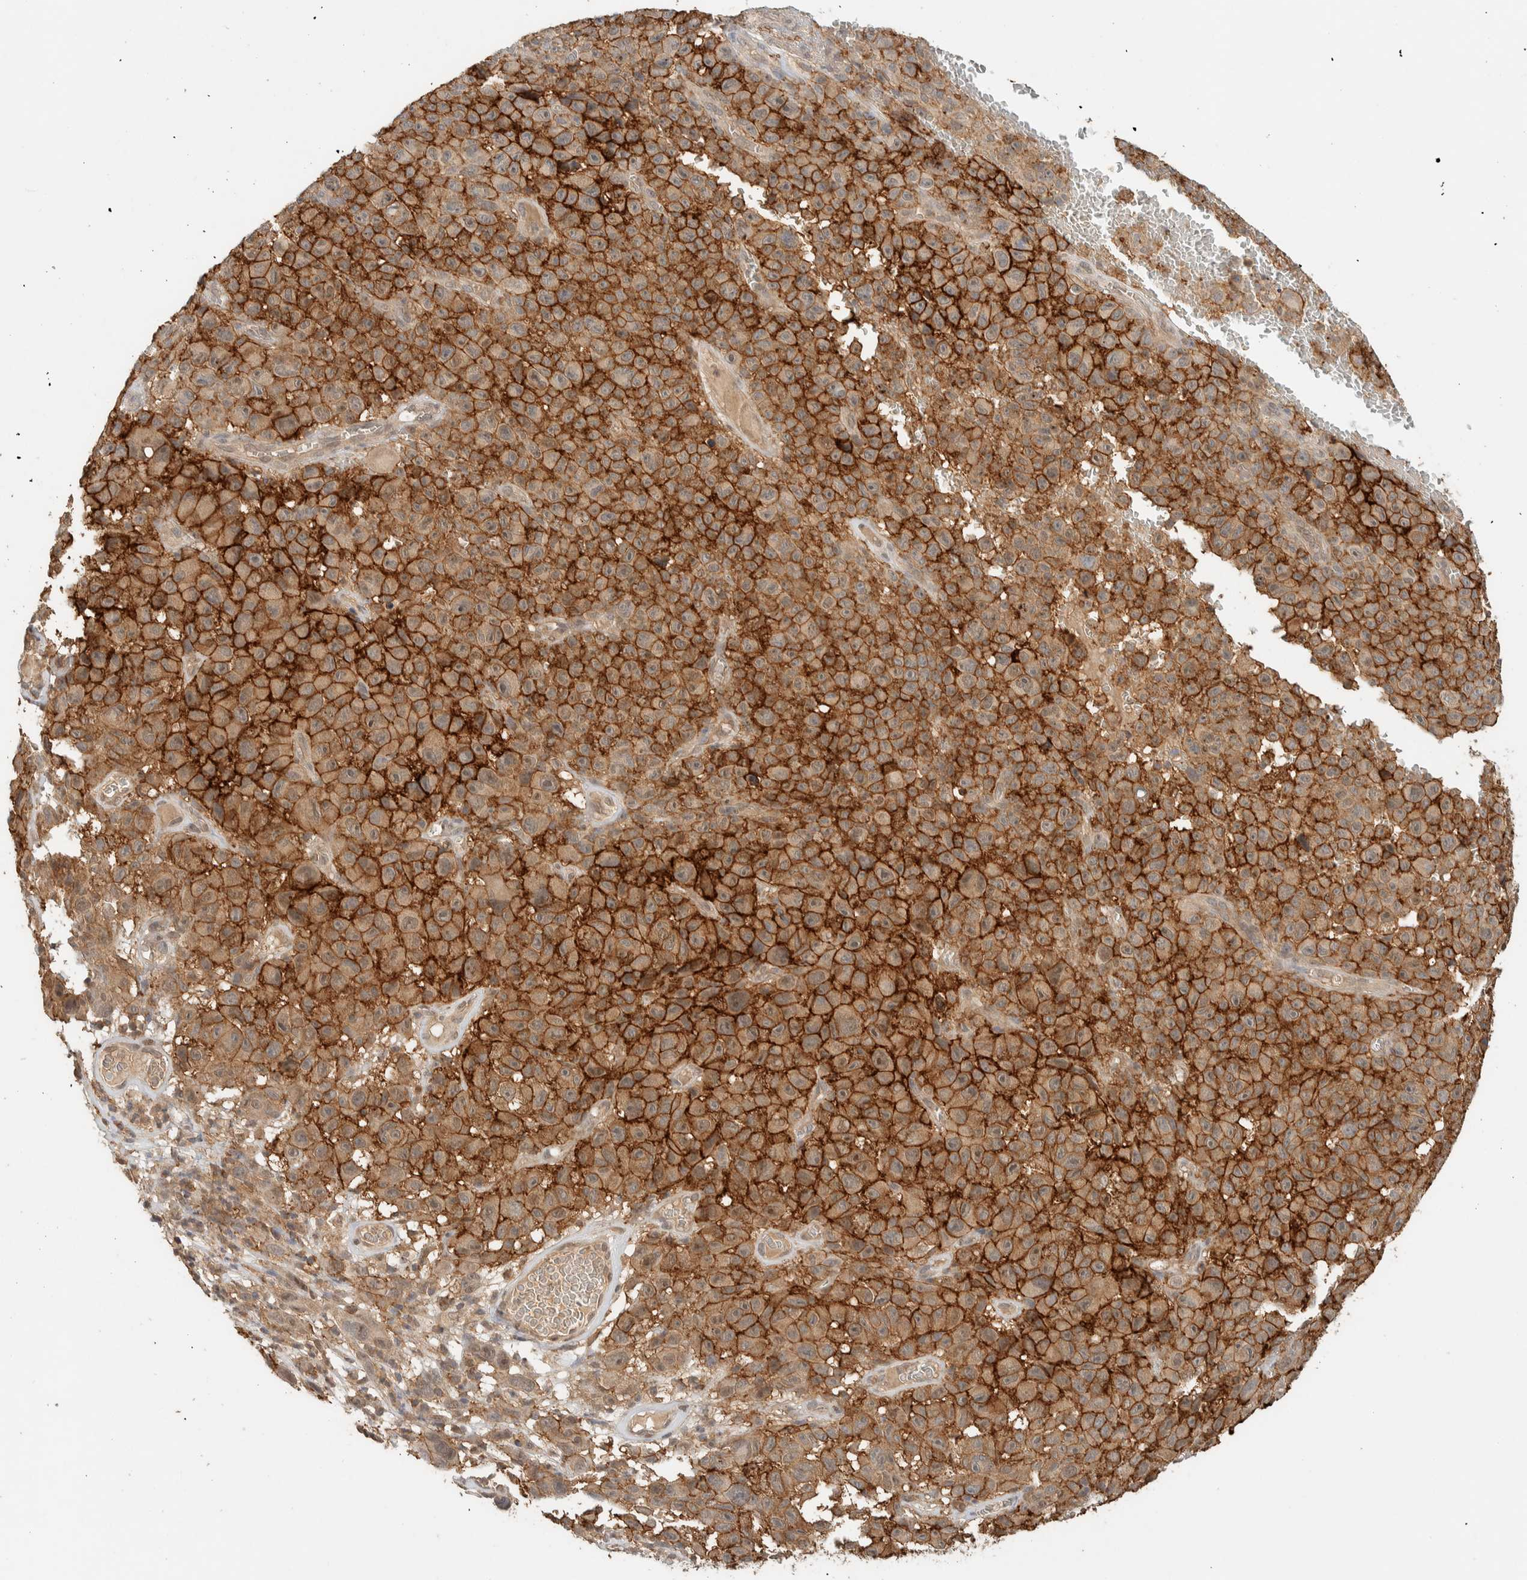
{"staining": {"intensity": "strong", "quantity": ">75%", "location": "cytoplasmic/membranous,nuclear"}, "tissue": "melanoma", "cell_type": "Tumor cells", "image_type": "cancer", "snomed": [{"axis": "morphology", "description": "Malignant melanoma, NOS"}, {"axis": "topography", "description": "Skin"}], "caption": "DAB immunohistochemical staining of malignant melanoma shows strong cytoplasmic/membranous and nuclear protein expression in approximately >75% of tumor cells.", "gene": "ZNF567", "patient": {"sex": "female", "age": 82}}